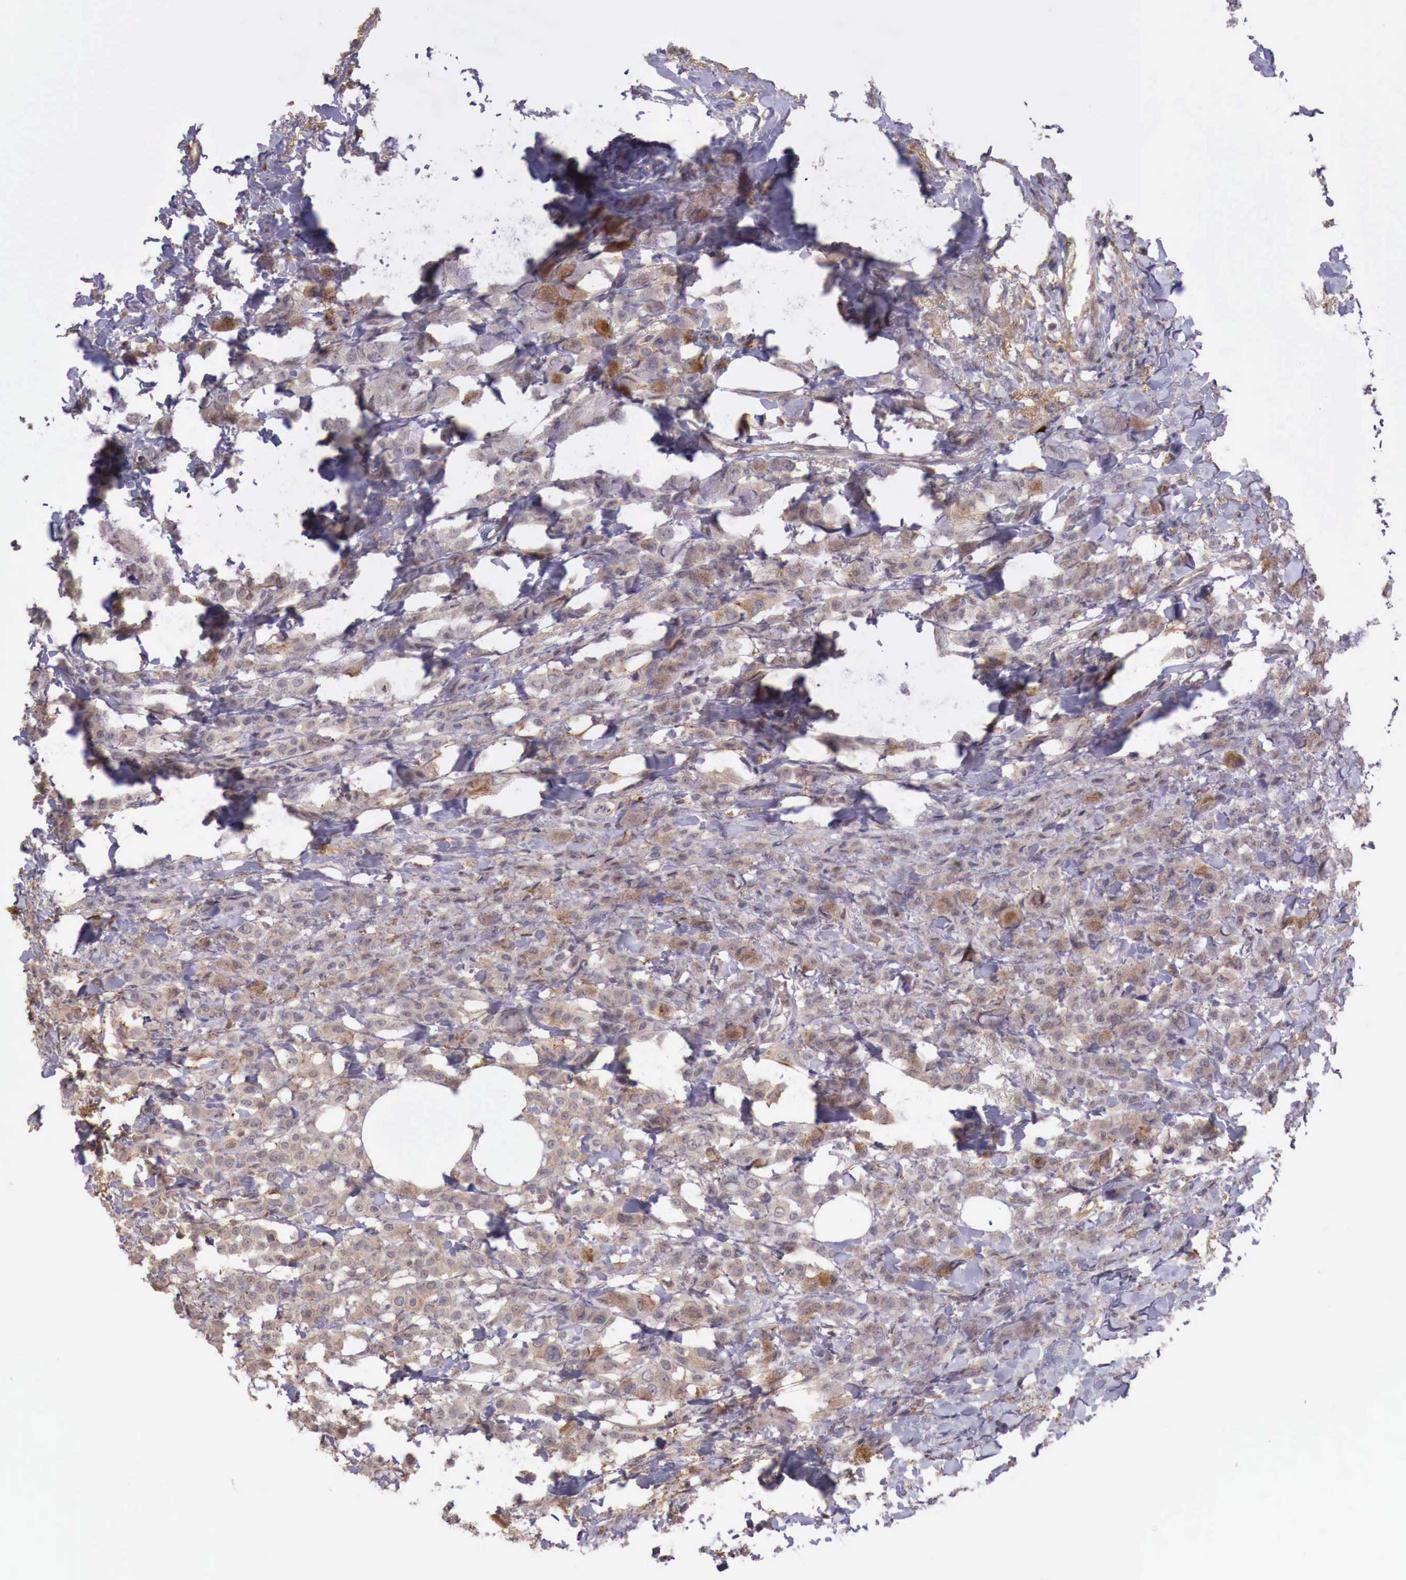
{"staining": {"intensity": "weak", "quantity": "25%-75%", "location": "cytoplasmic/membranous"}, "tissue": "breast cancer", "cell_type": "Tumor cells", "image_type": "cancer", "snomed": [{"axis": "morphology", "description": "Lobular carcinoma"}, {"axis": "topography", "description": "Breast"}], "caption": "Immunohistochemistry image of neoplastic tissue: breast cancer (lobular carcinoma) stained using immunohistochemistry demonstrates low levels of weak protein expression localized specifically in the cytoplasmic/membranous of tumor cells, appearing as a cytoplasmic/membranous brown color.", "gene": "CHRDL1", "patient": {"sex": "female", "age": 85}}